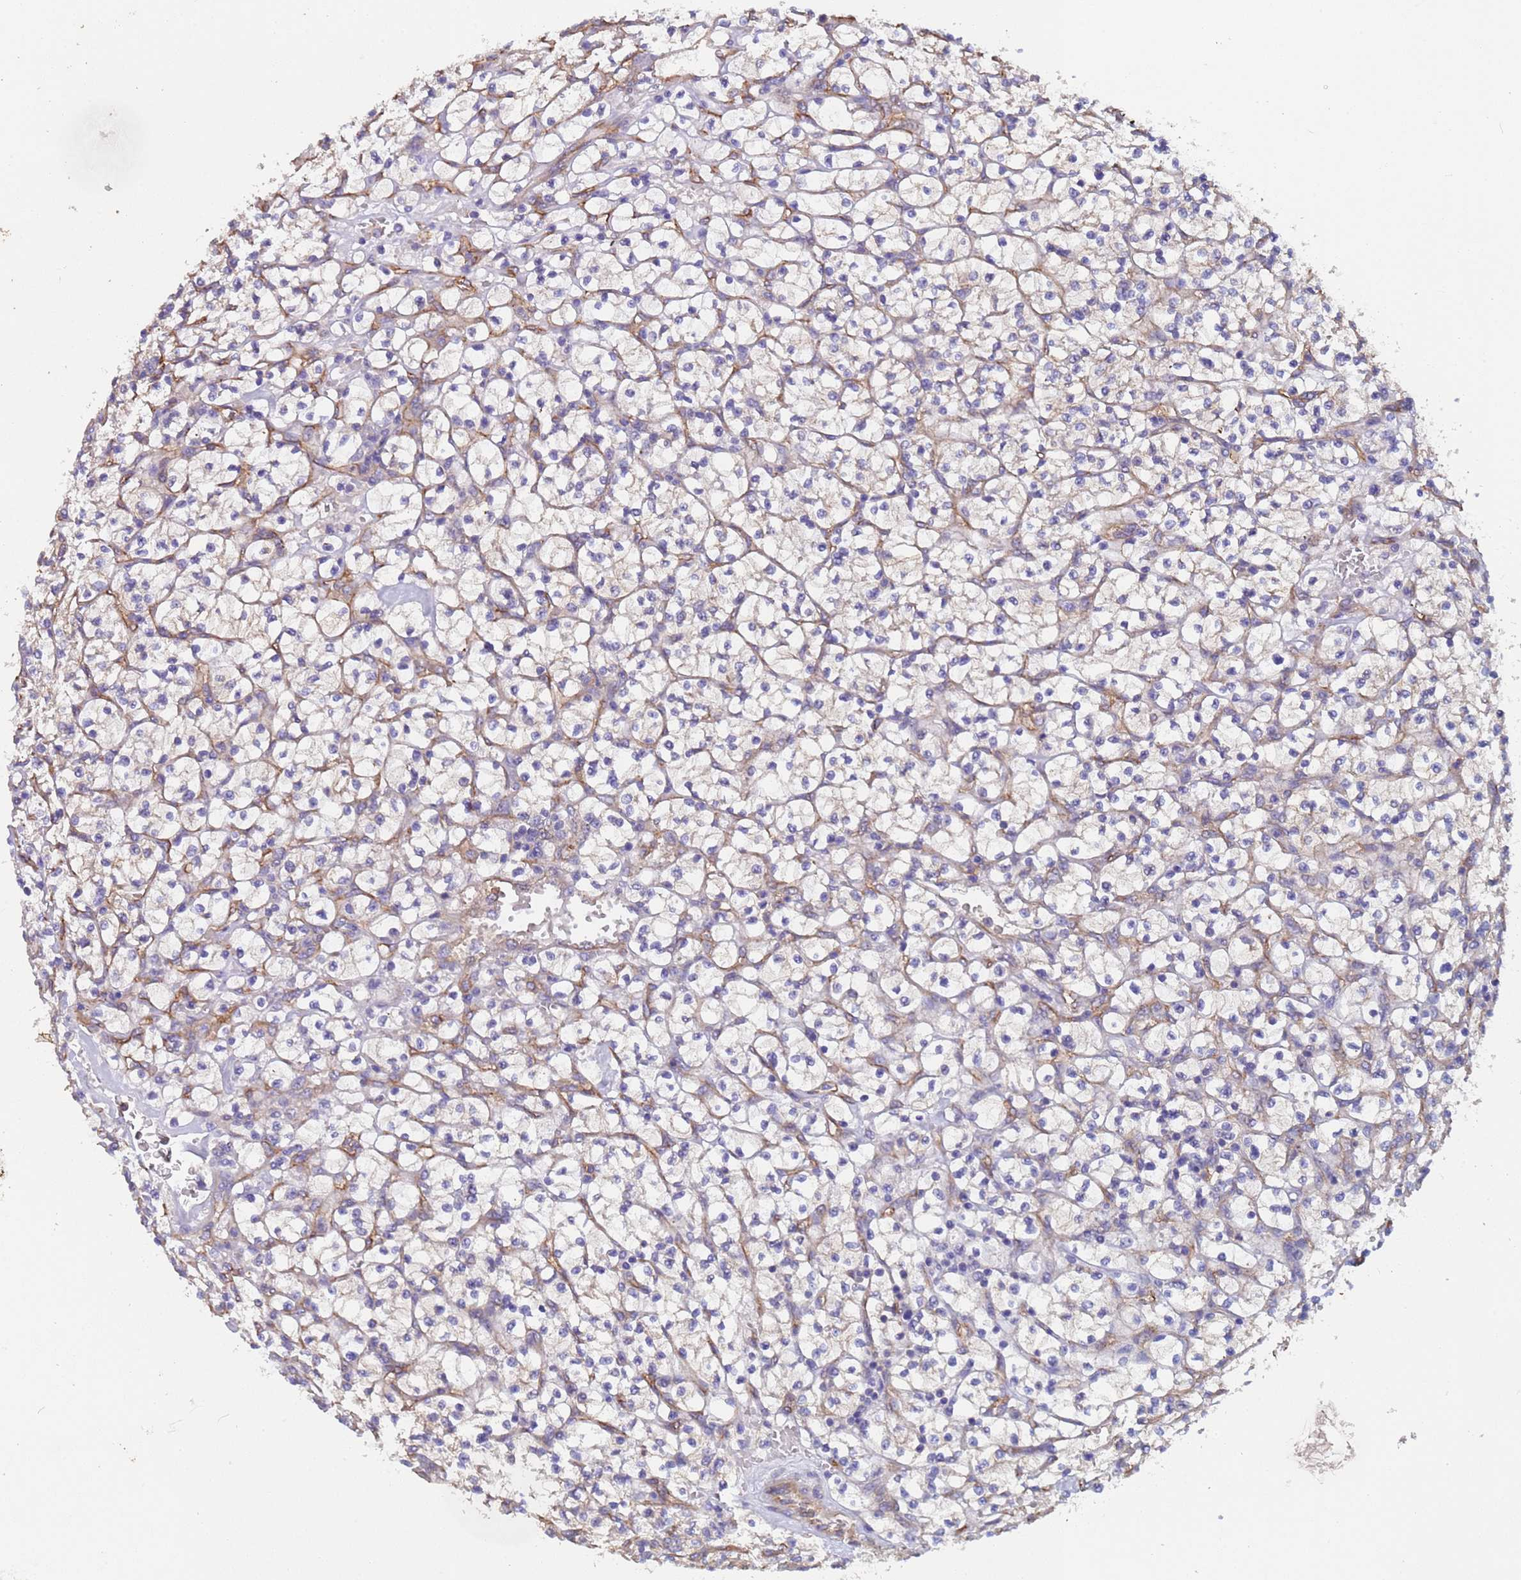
{"staining": {"intensity": "moderate", "quantity": "25%-75%", "location": "cytoplasmic/membranous"}, "tissue": "renal cancer", "cell_type": "Tumor cells", "image_type": "cancer", "snomed": [{"axis": "morphology", "description": "Adenocarcinoma, NOS"}, {"axis": "topography", "description": "Kidney"}], "caption": "Brown immunohistochemical staining in renal adenocarcinoma shows moderate cytoplasmic/membranous expression in approximately 25%-75% of tumor cells. Nuclei are stained in blue.", "gene": "ZNF248", "patient": {"sex": "female", "age": 64}}